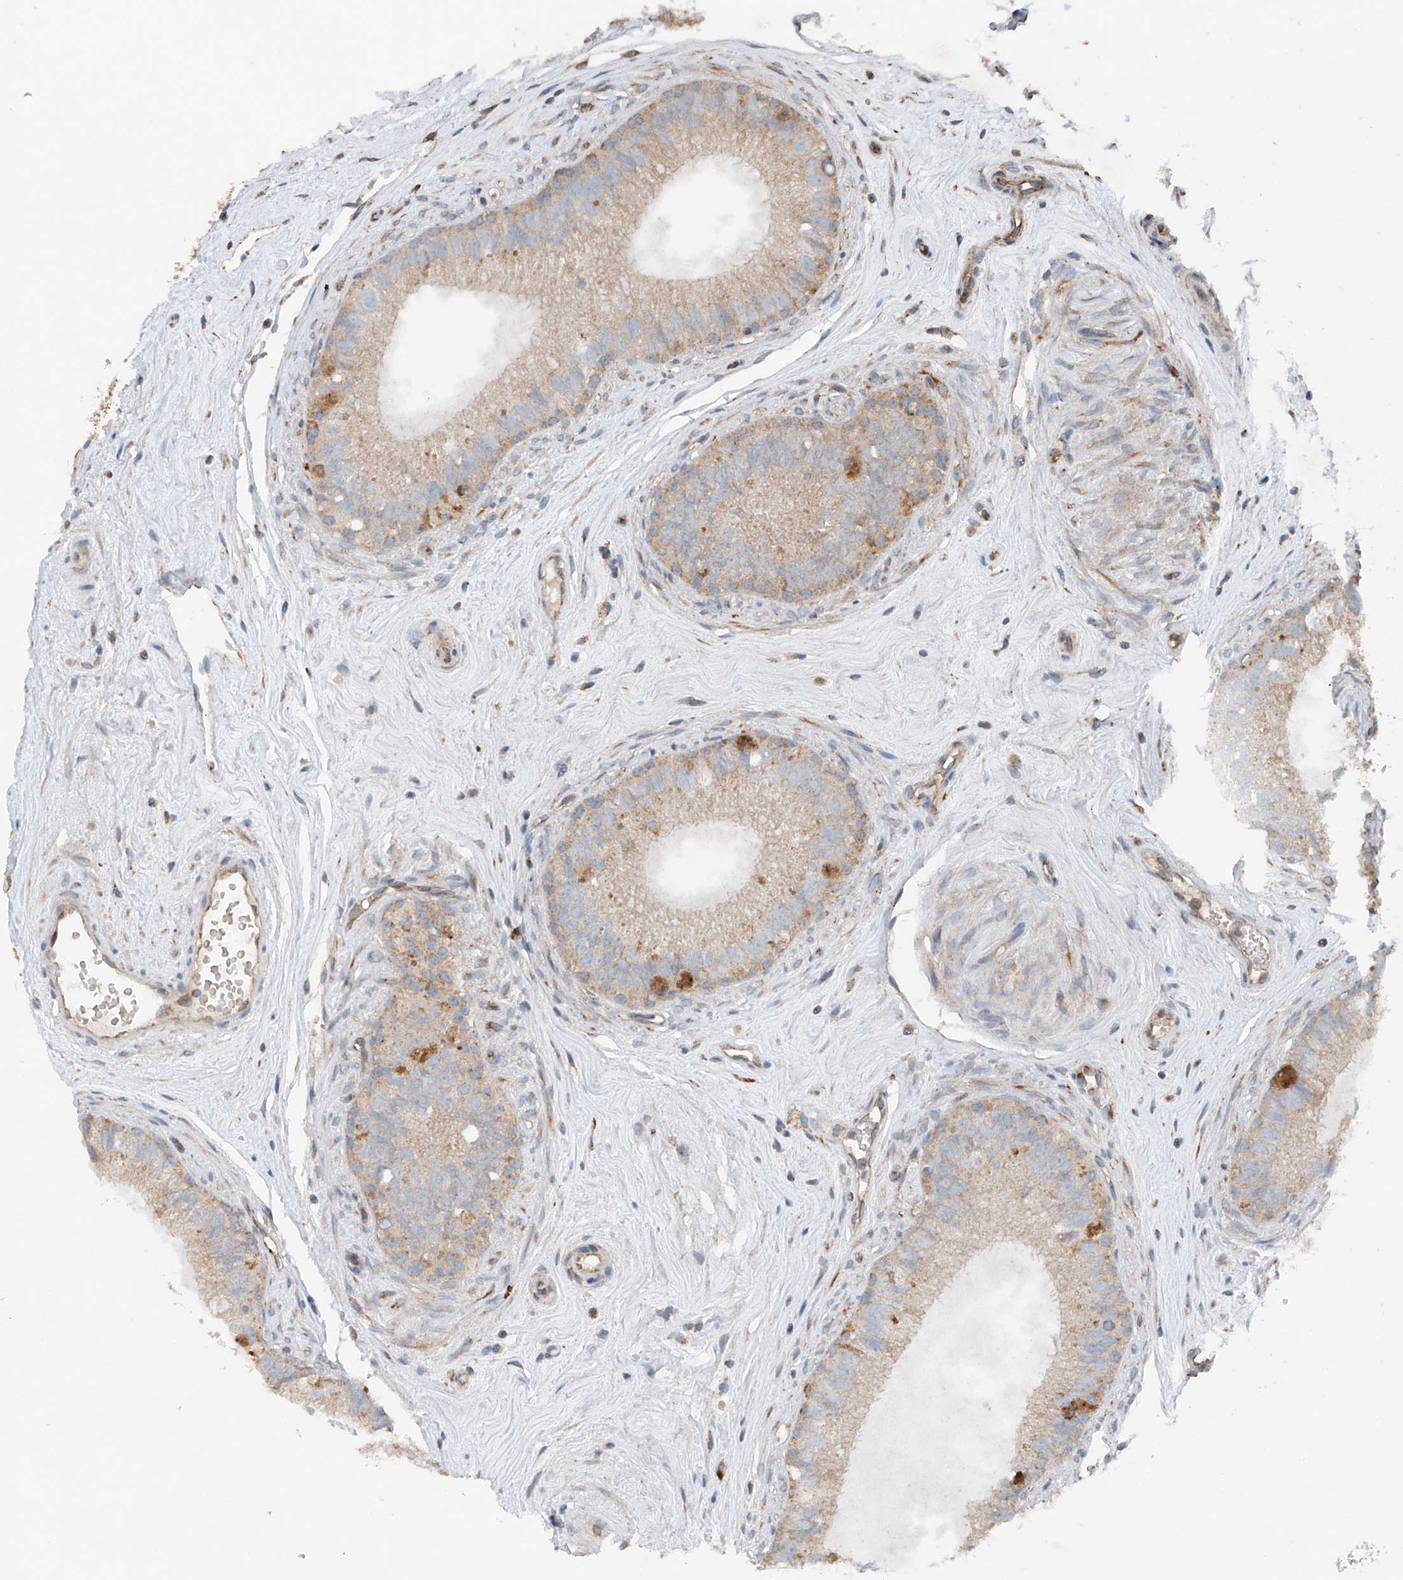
{"staining": {"intensity": "moderate", "quantity": "25%-75%", "location": "cytoplasmic/membranous"}, "tissue": "epididymis", "cell_type": "Glandular cells", "image_type": "normal", "snomed": [{"axis": "morphology", "description": "Normal tissue, NOS"}, {"axis": "topography", "description": "Epididymis"}], "caption": "Epididymis stained with DAB IHC exhibits medium levels of moderate cytoplasmic/membranous positivity in approximately 25%-75% of glandular cells. (Brightfield microscopy of DAB IHC at high magnification).", "gene": "AP4B1", "patient": {"sex": "male", "age": 71}}